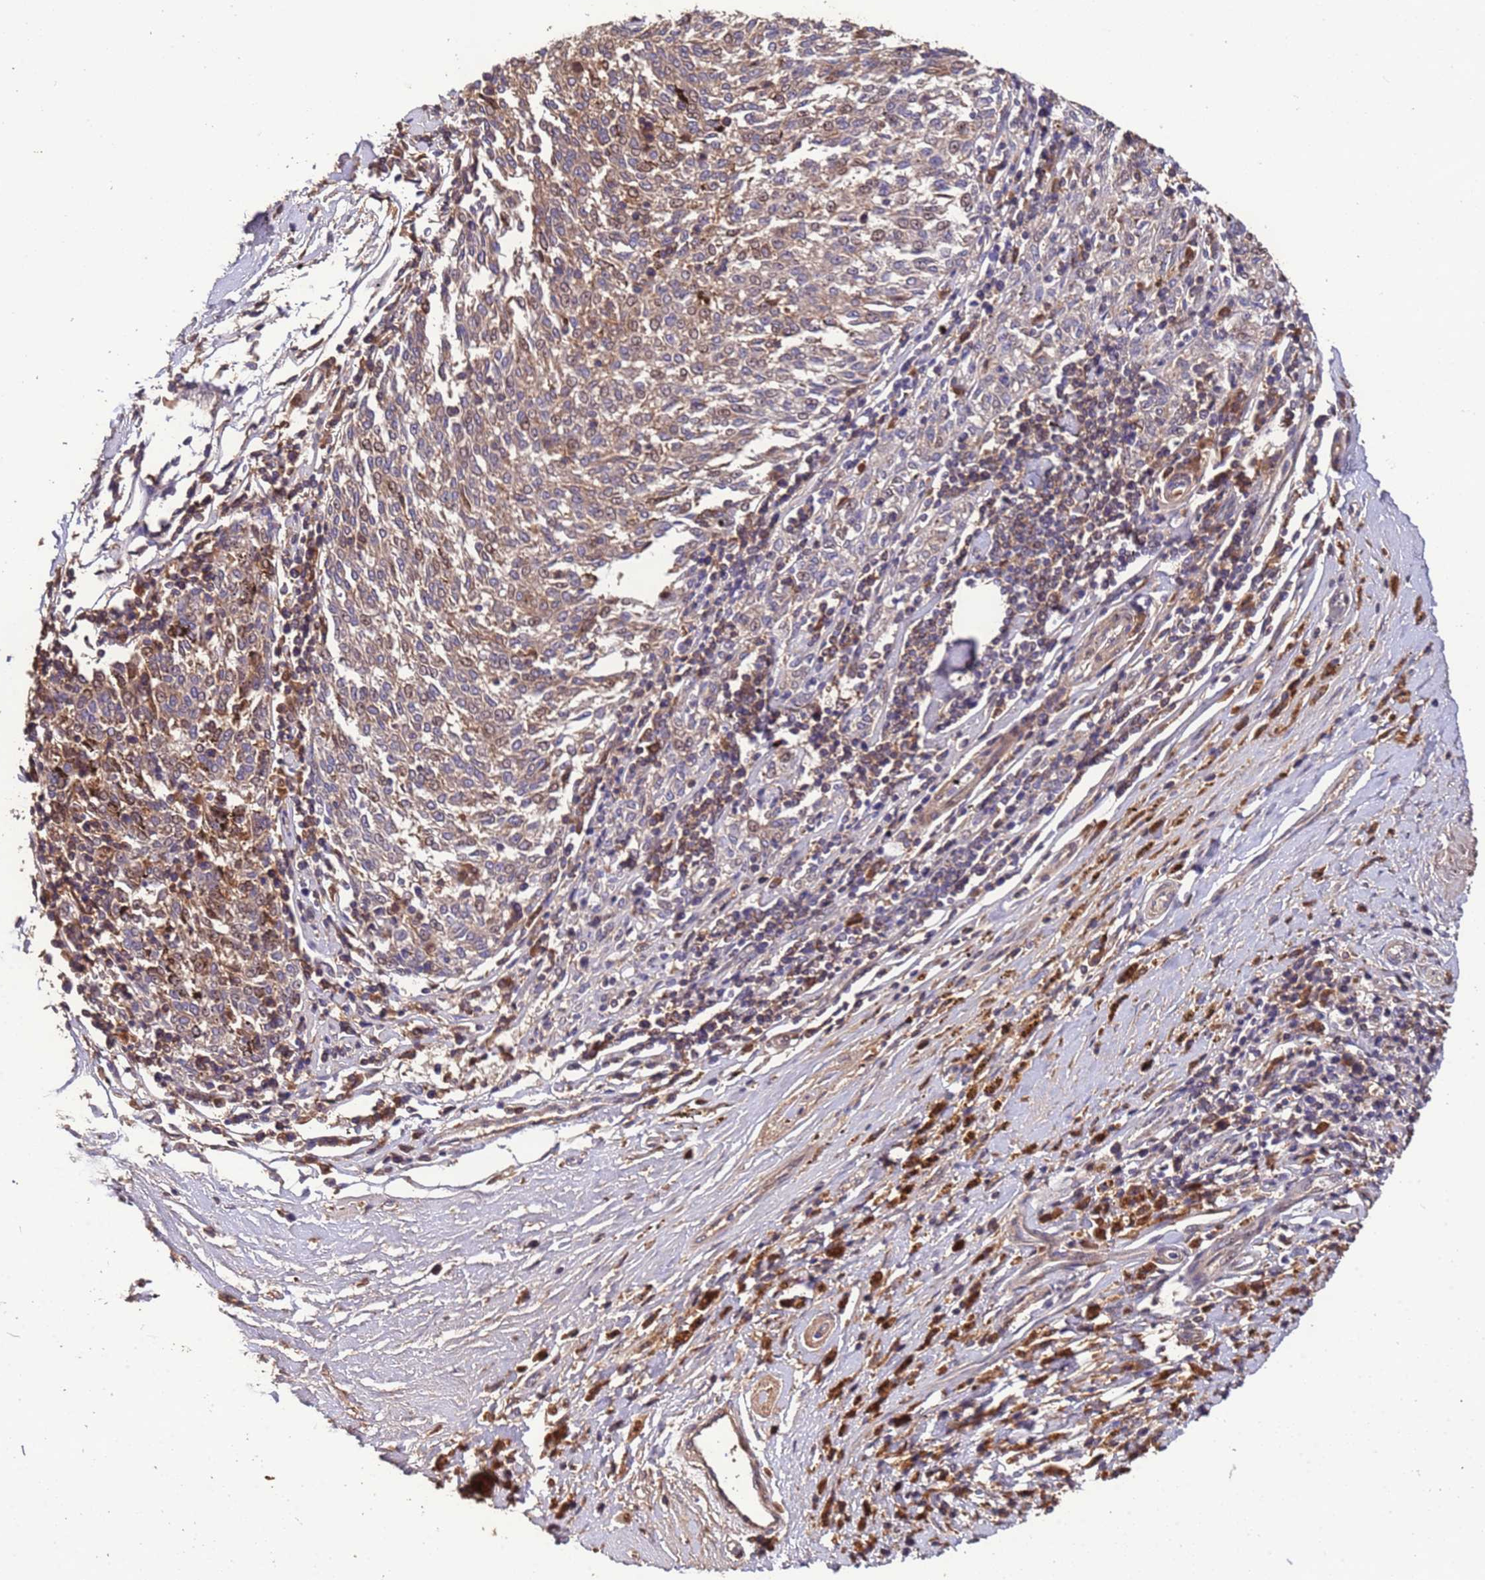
{"staining": {"intensity": "moderate", "quantity": ">75%", "location": "cytoplasmic/membranous"}, "tissue": "melanoma", "cell_type": "Tumor cells", "image_type": "cancer", "snomed": [{"axis": "morphology", "description": "Malignant melanoma, NOS"}, {"axis": "topography", "description": "Skin"}], "caption": "Immunohistochemistry (IHC) image of human melanoma stained for a protein (brown), which displays medium levels of moderate cytoplasmic/membranous positivity in approximately >75% of tumor cells.", "gene": "CCDC184", "patient": {"sex": "female", "age": 72}}